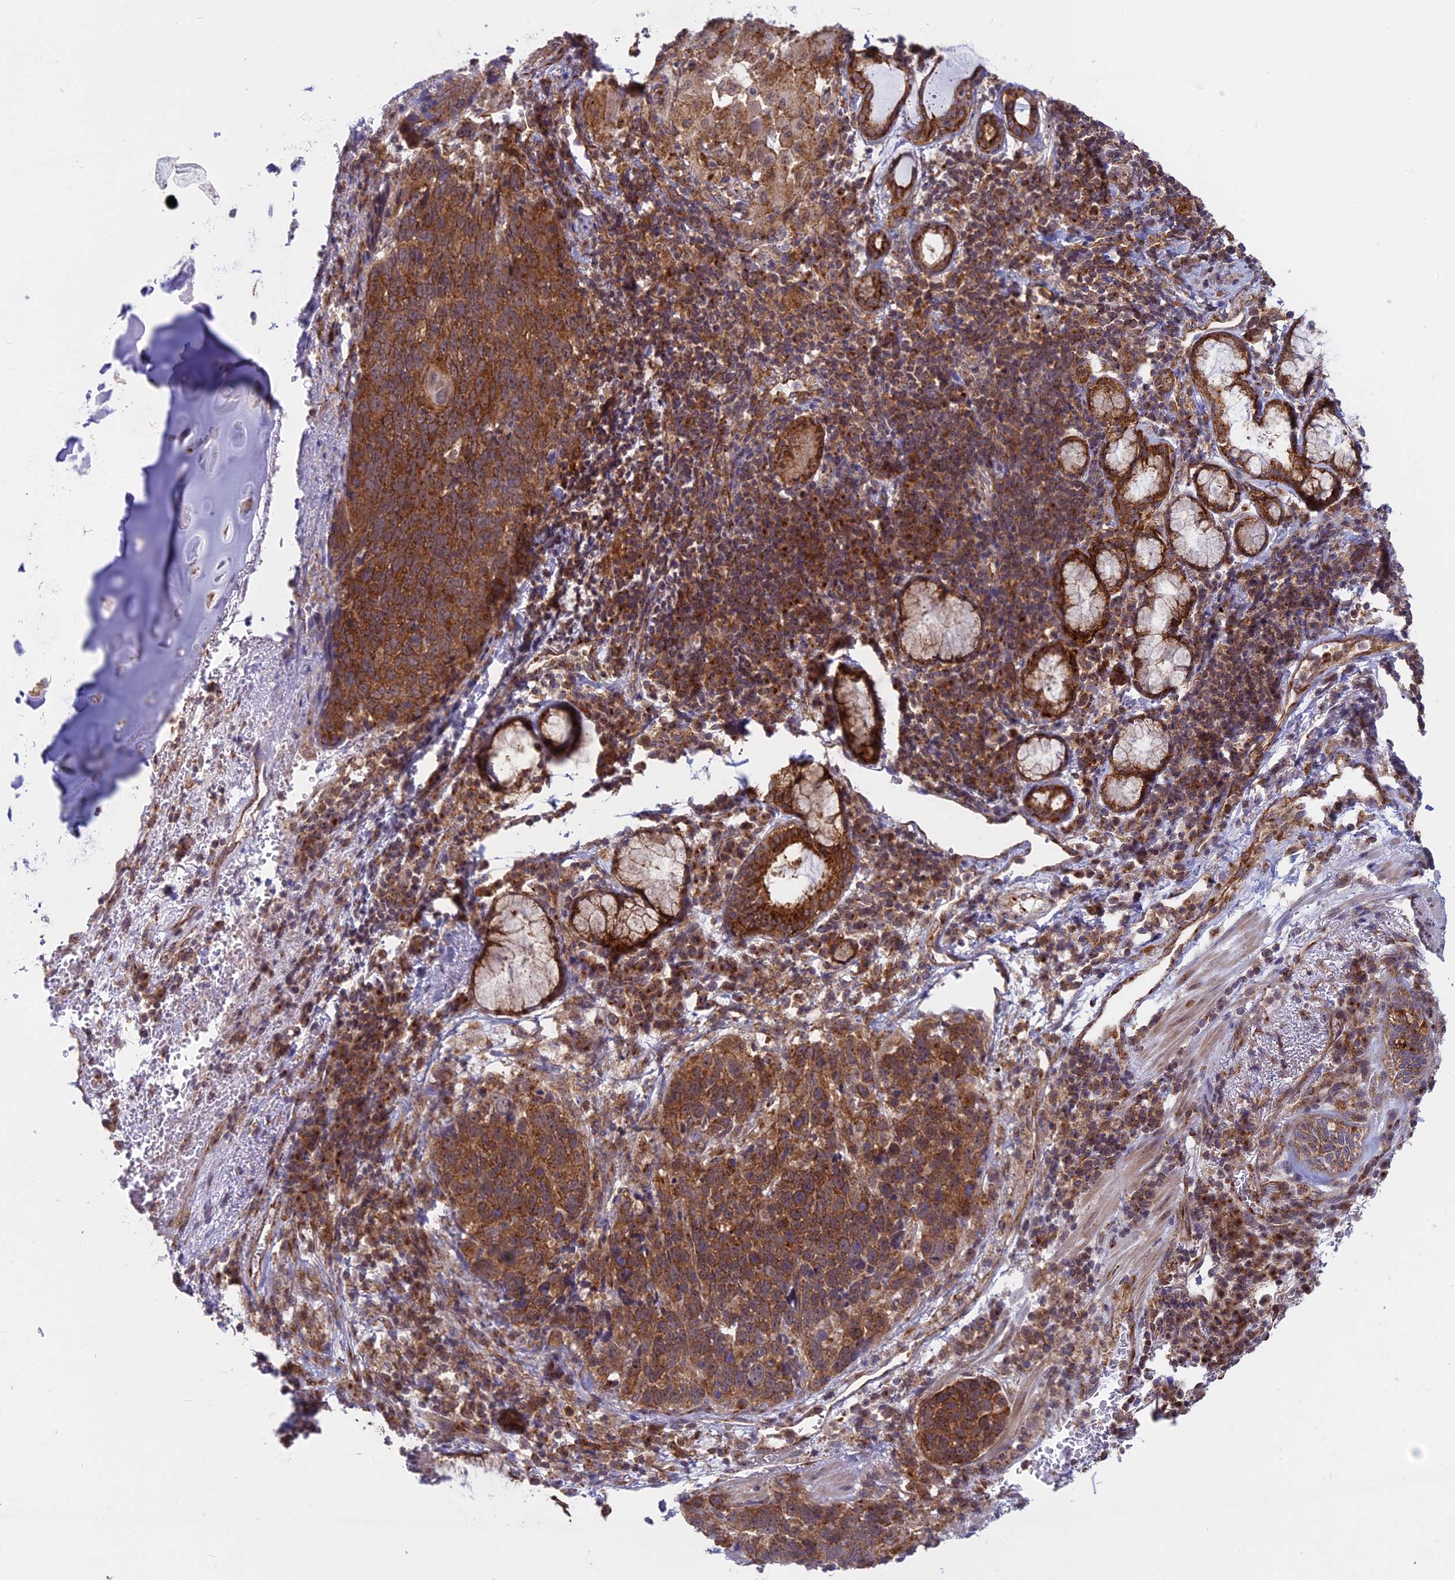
{"staining": {"intensity": "moderate", "quantity": ">75%", "location": "cytoplasmic/membranous"}, "tissue": "lung cancer", "cell_type": "Tumor cells", "image_type": "cancer", "snomed": [{"axis": "morphology", "description": "Squamous cell carcinoma, NOS"}, {"axis": "topography", "description": "Lung"}], "caption": "Immunohistochemistry (IHC) histopathology image of human squamous cell carcinoma (lung) stained for a protein (brown), which shows medium levels of moderate cytoplasmic/membranous expression in about >75% of tumor cells.", "gene": "CLINT1", "patient": {"sex": "male", "age": 66}}